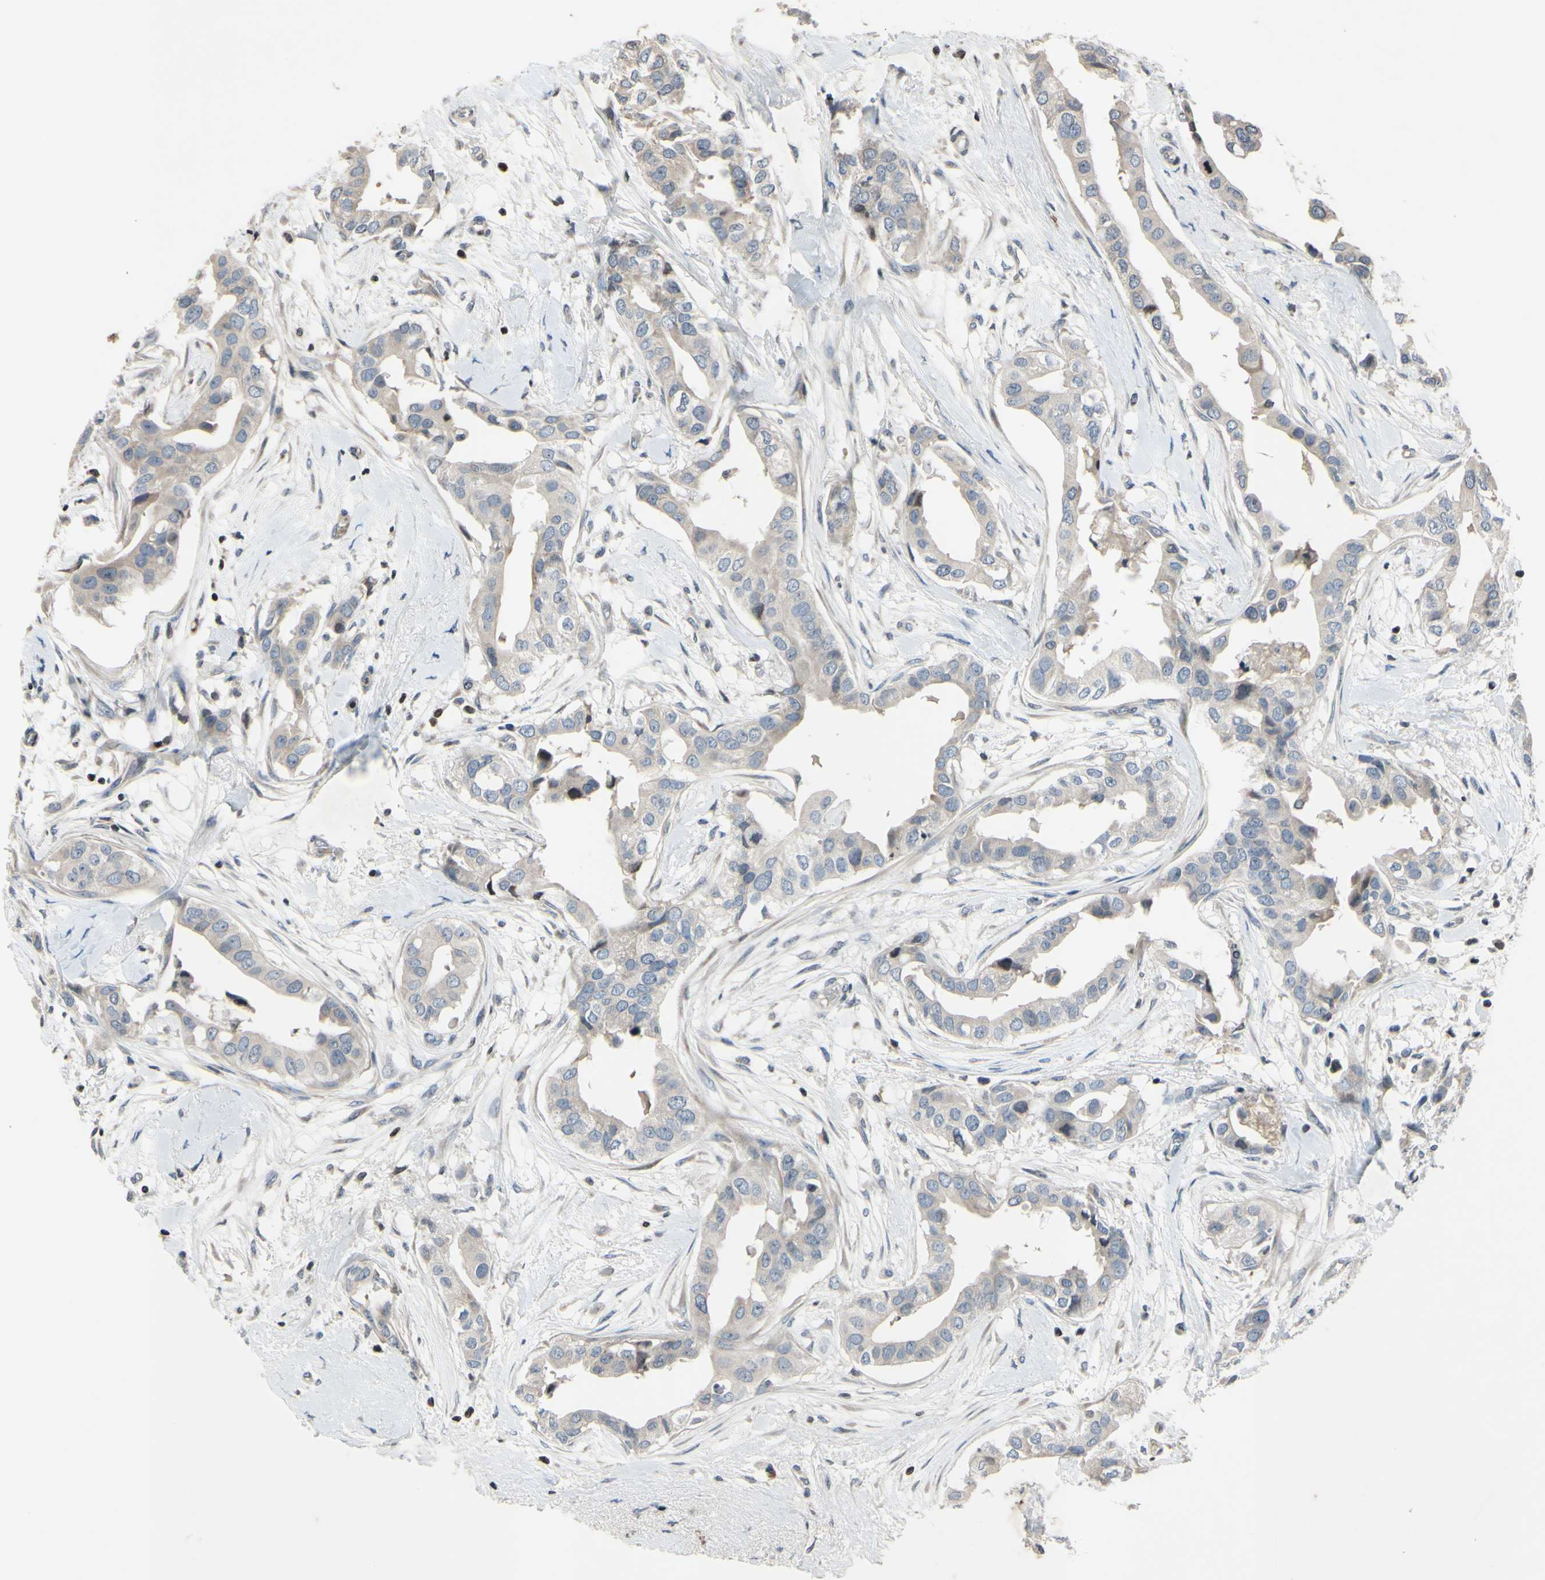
{"staining": {"intensity": "negative", "quantity": "none", "location": "none"}, "tissue": "breast cancer", "cell_type": "Tumor cells", "image_type": "cancer", "snomed": [{"axis": "morphology", "description": "Duct carcinoma"}, {"axis": "topography", "description": "Breast"}], "caption": "An IHC image of infiltrating ductal carcinoma (breast) is shown. There is no staining in tumor cells of infiltrating ductal carcinoma (breast).", "gene": "ARG1", "patient": {"sex": "female", "age": 40}}